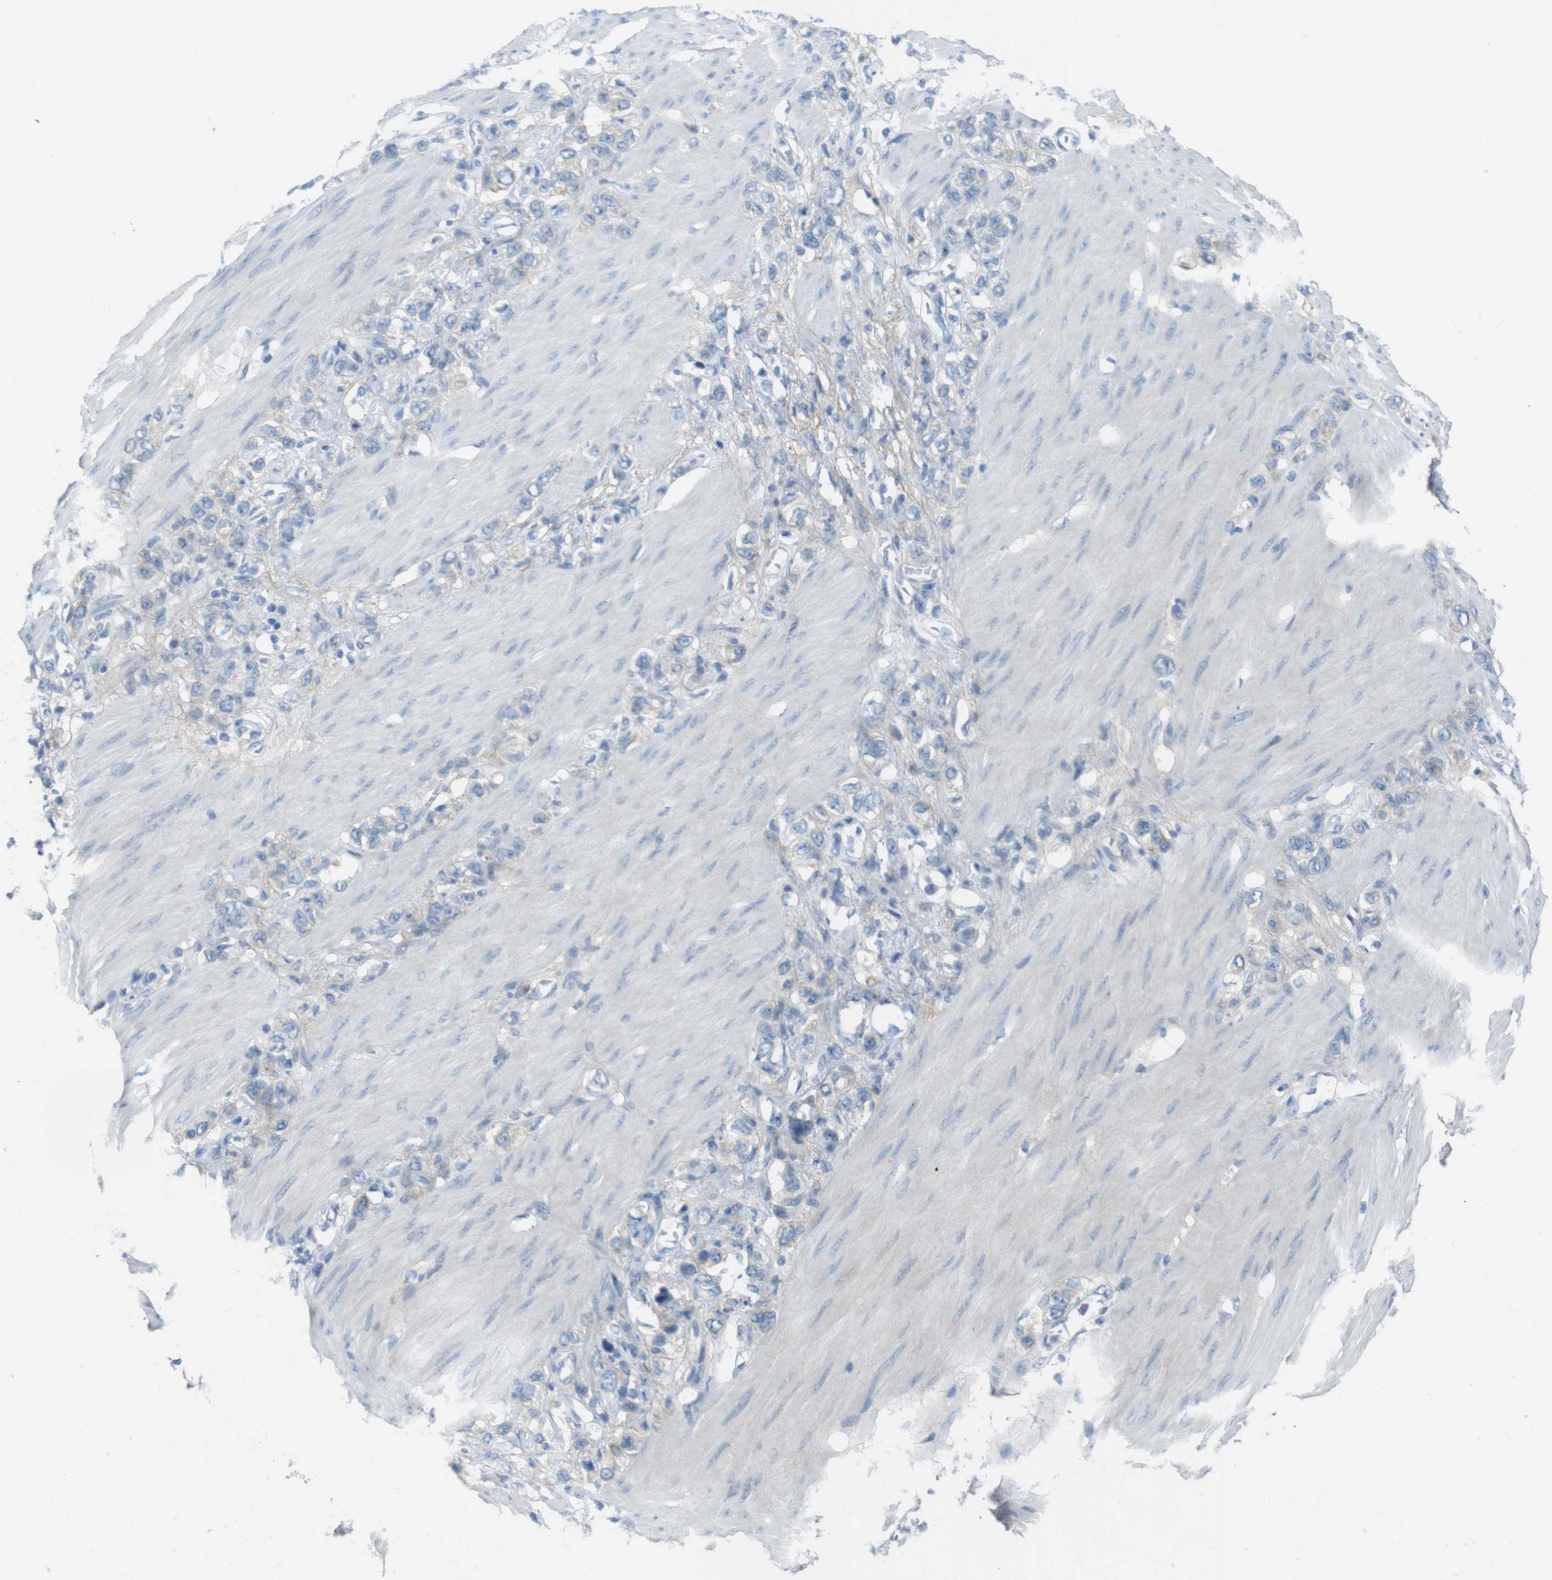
{"staining": {"intensity": "negative", "quantity": "none", "location": "none"}, "tissue": "stomach cancer", "cell_type": "Tumor cells", "image_type": "cancer", "snomed": [{"axis": "morphology", "description": "Adenocarcinoma, NOS"}, {"axis": "morphology", "description": "Adenocarcinoma, High grade"}, {"axis": "topography", "description": "Stomach, upper"}, {"axis": "topography", "description": "Stomach, lower"}], "caption": "Tumor cells are negative for protein expression in human stomach cancer (adenocarcinoma).", "gene": "ENTPD7", "patient": {"sex": "female", "age": 65}}